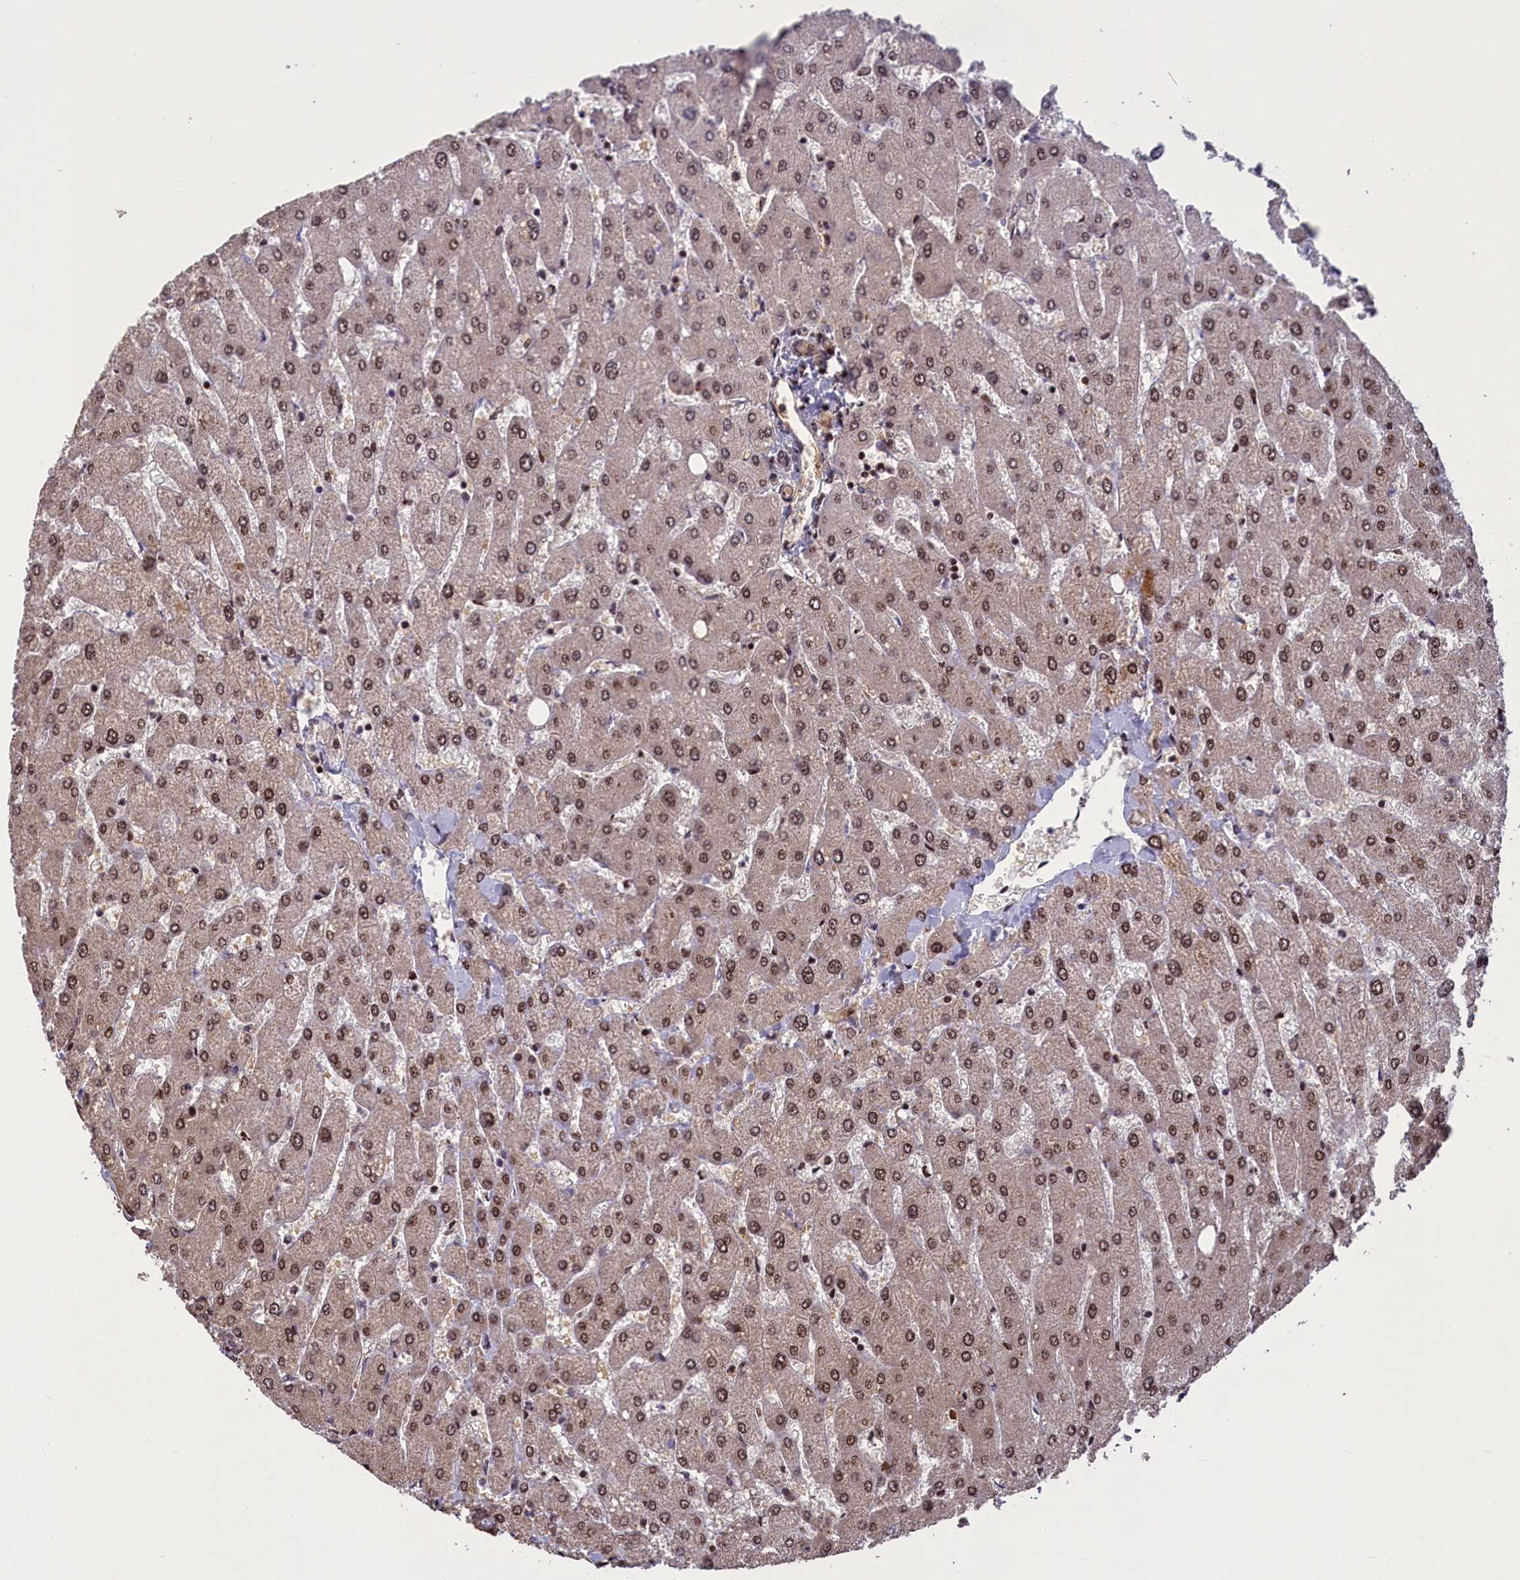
{"staining": {"intensity": "moderate", "quantity": "25%-75%", "location": "cytoplasmic/membranous,nuclear"}, "tissue": "liver", "cell_type": "Cholangiocytes", "image_type": "normal", "snomed": [{"axis": "morphology", "description": "Normal tissue, NOS"}, {"axis": "topography", "description": "Liver"}], "caption": "The histopathology image demonstrates immunohistochemical staining of unremarkable liver. There is moderate cytoplasmic/membranous,nuclear staining is seen in about 25%-75% of cholangiocytes.", "gene": "NUBP1", "patient": {"sex": "male", "age": 55}}